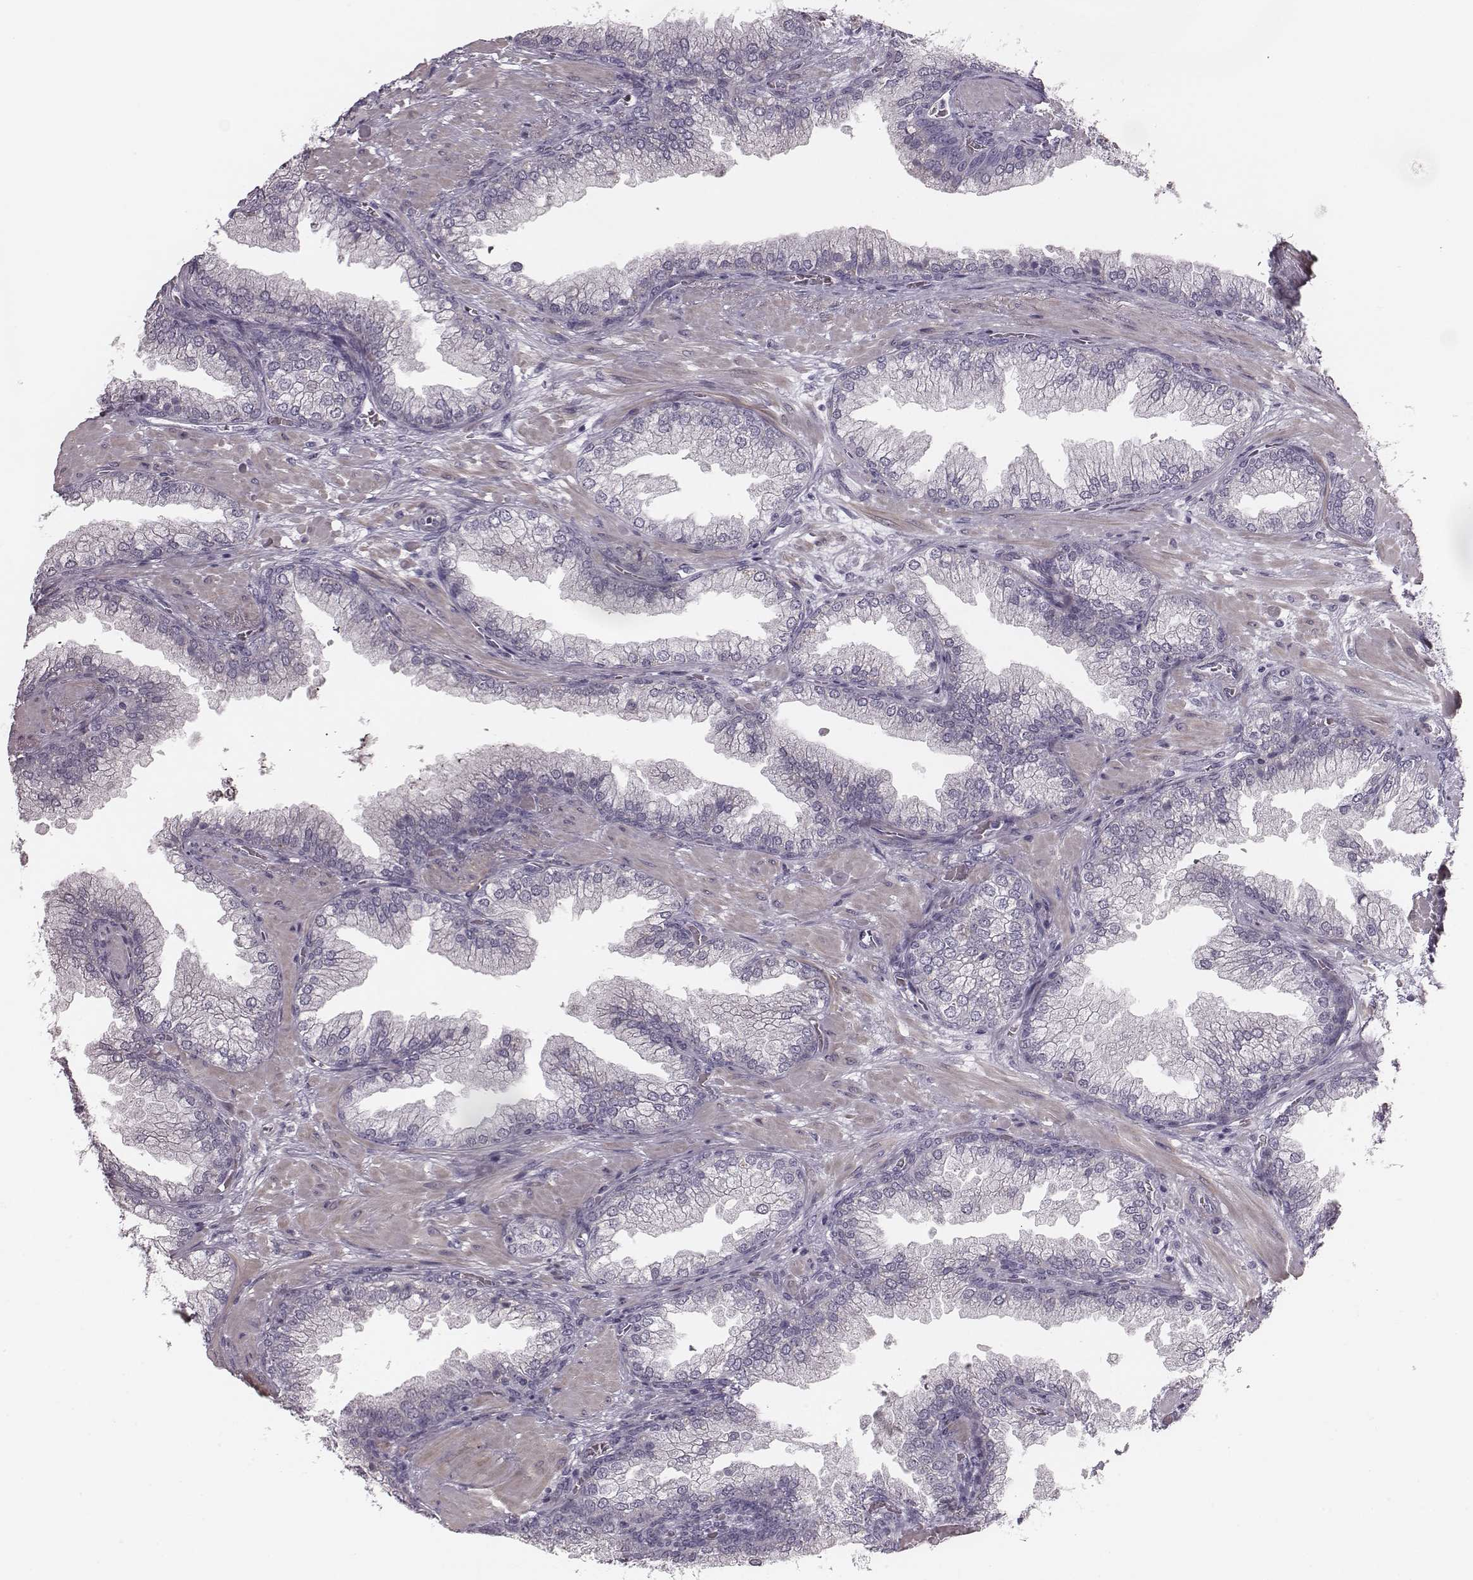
{"staining": {"intensity": "negative", "quantity": "none", "location": "none"}, "tissue": "prostate cancer", "cell_type": "Tumor cells", "image_type": "cancer", "snomed": [{"axis": "morphology", "description": "Adenocarcinoma, Low grade"}, {"axis": "topography", "description": "Prostate"}], "caption": "A high-resolution image shows immunohistochemistry (IHC) staining of low-grade adenocarcinoma (prostate), which demonstrates no significant positivity in tumor cells. (DAB (3,3'-diaminobenzidine) IHC with hematoxylin counter stain).", "gene": "CRISP1", "patient": {"sex": "male", "age": 57}}